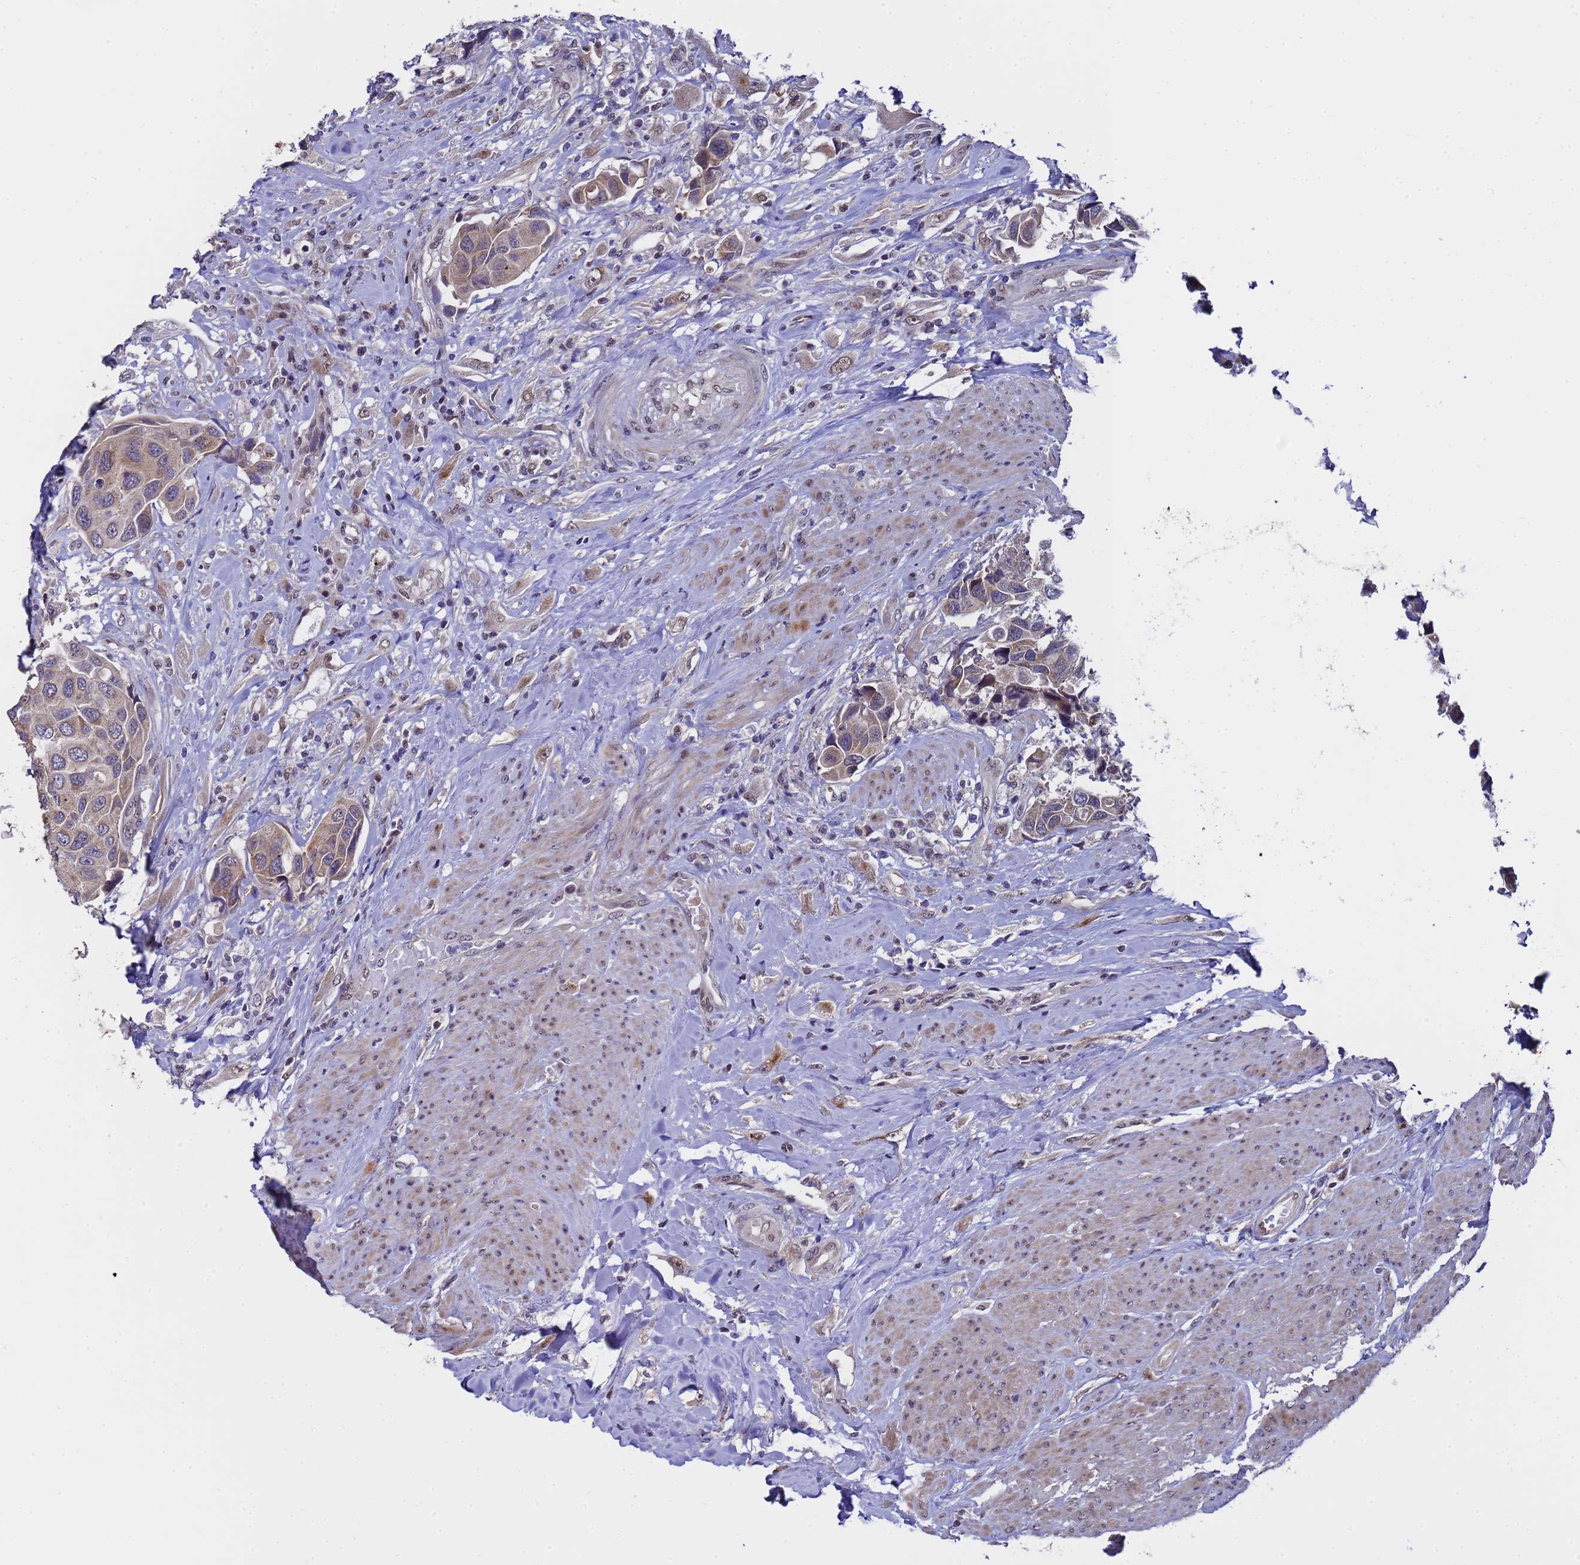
{"staining": {"intensity": "weak", "quantity": ">75%", "location": "cytoplasmic/membranous"}, "tissue": "urothelial cancer", "cell_type": "Tumor cells", "image_type": "cancer", "snomed": [{"axis": "morphology", "description": "Urothelial carcinoma, High grade"}, {"axis": "topography", "description": "Urinary bladder"}], "caption": "Urothelial cancer was stained to show a protein in brown. There is low levels of weak cytoplasmic/membranous positivity in about >75% of tumor cells.", "gene": "ANAPC13", "patient": {"sex": "male", "age": 74}}